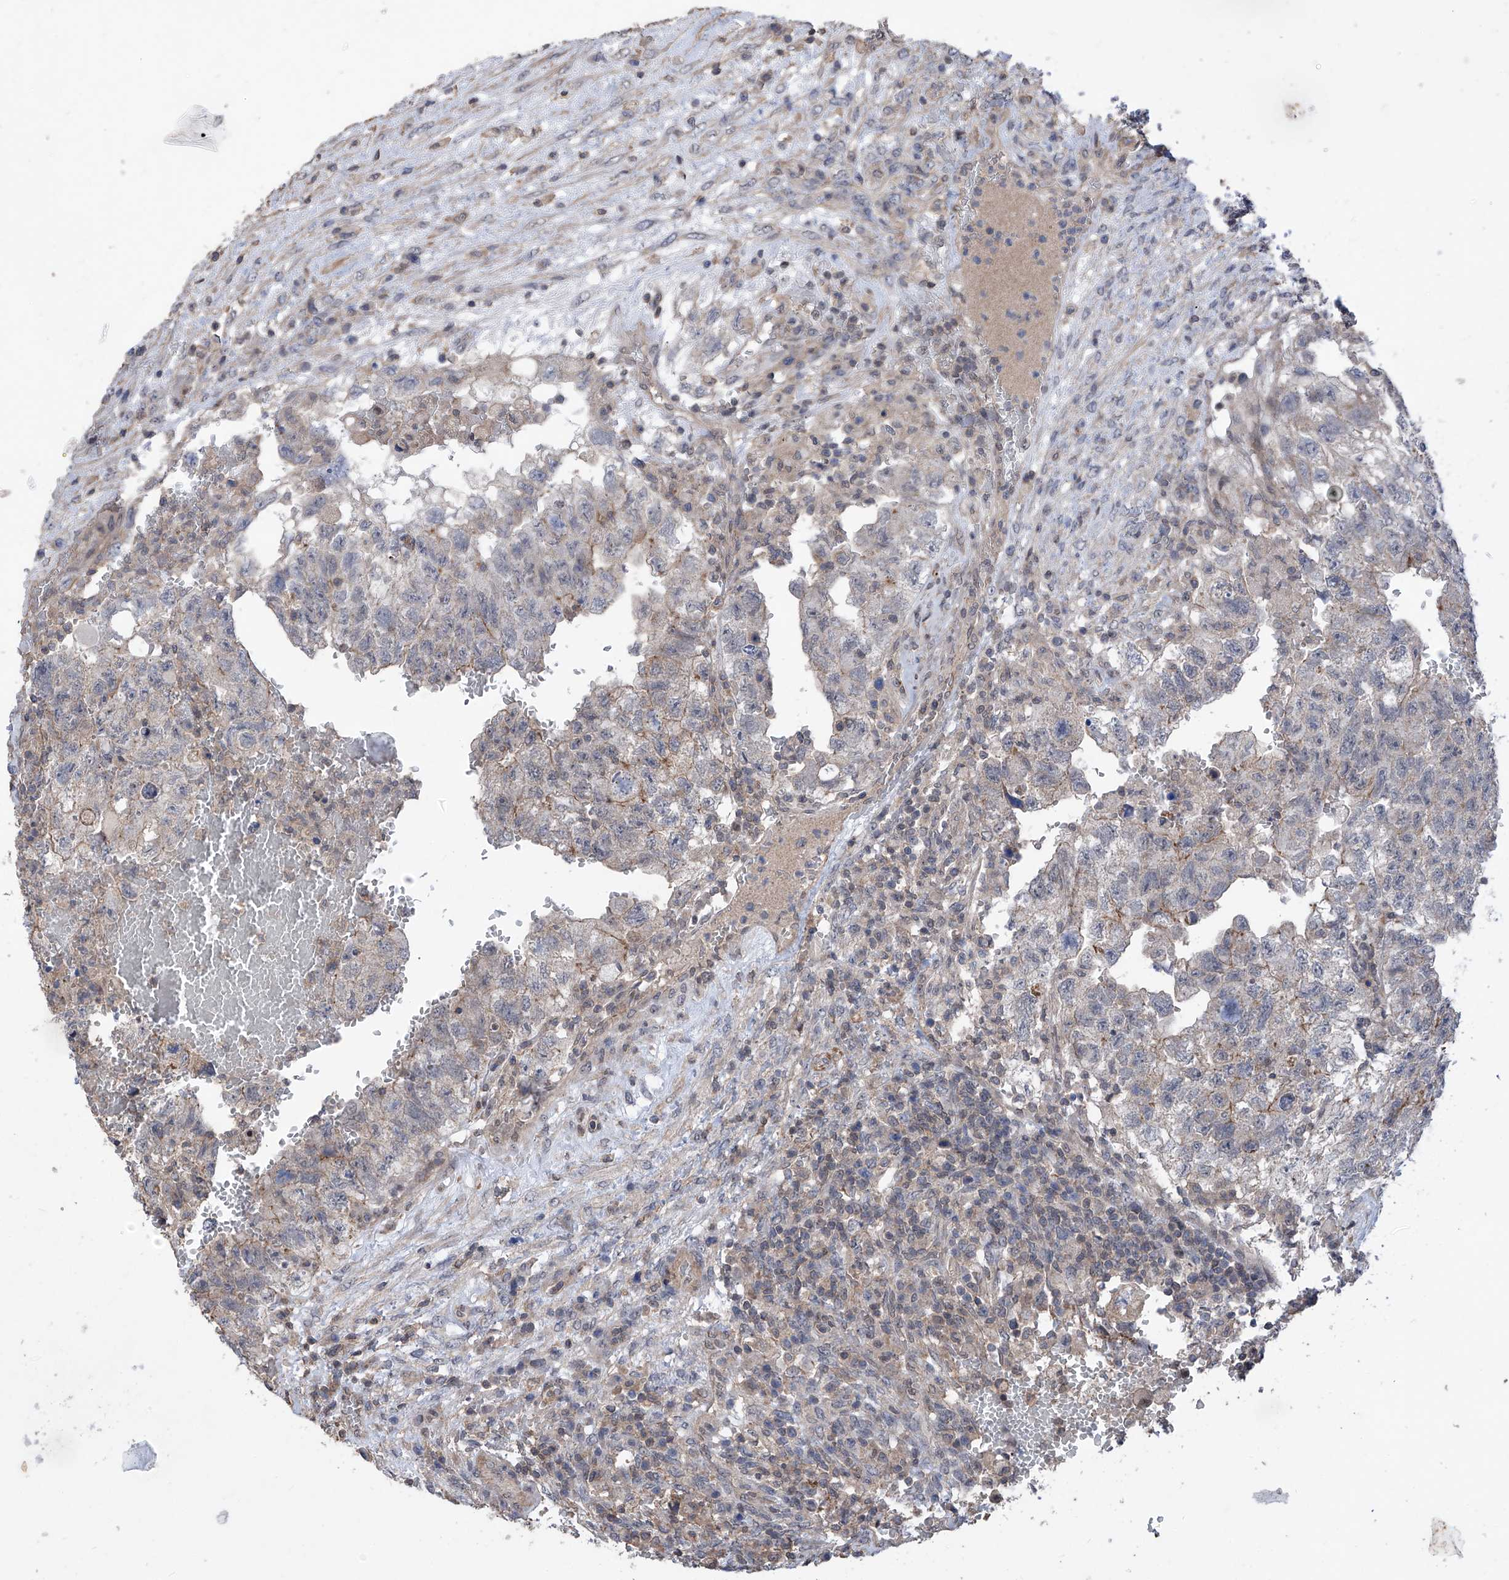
{"staining": {"intensity": "moderate", "quantity": "<25%", "location": "cytoplasmic/membranous"}, "tissue": "testis cancer", "cell_type": "Tumor cells", "image_type": "cancer", "snomed": [{"axis": "morphology", "description": "Carcinoma, Embryonal, NOS"}, {"axis": "topography", "description": "Testis"}], "caption": "Immunohistochemistry (IHC) micrograph of neoplastic tissue: human testis cancer (embryonal carcinoma) stained using immunohistochemistry (IHC) demonstrates low levels of moderate protein expression localized specifically in the cytoplasmic/membranous of tumor cells, appearing as a cytoplasmic/membranous brown color.", "gene": "KIFC2", "patient": {"sex": "male", "age": 36}}